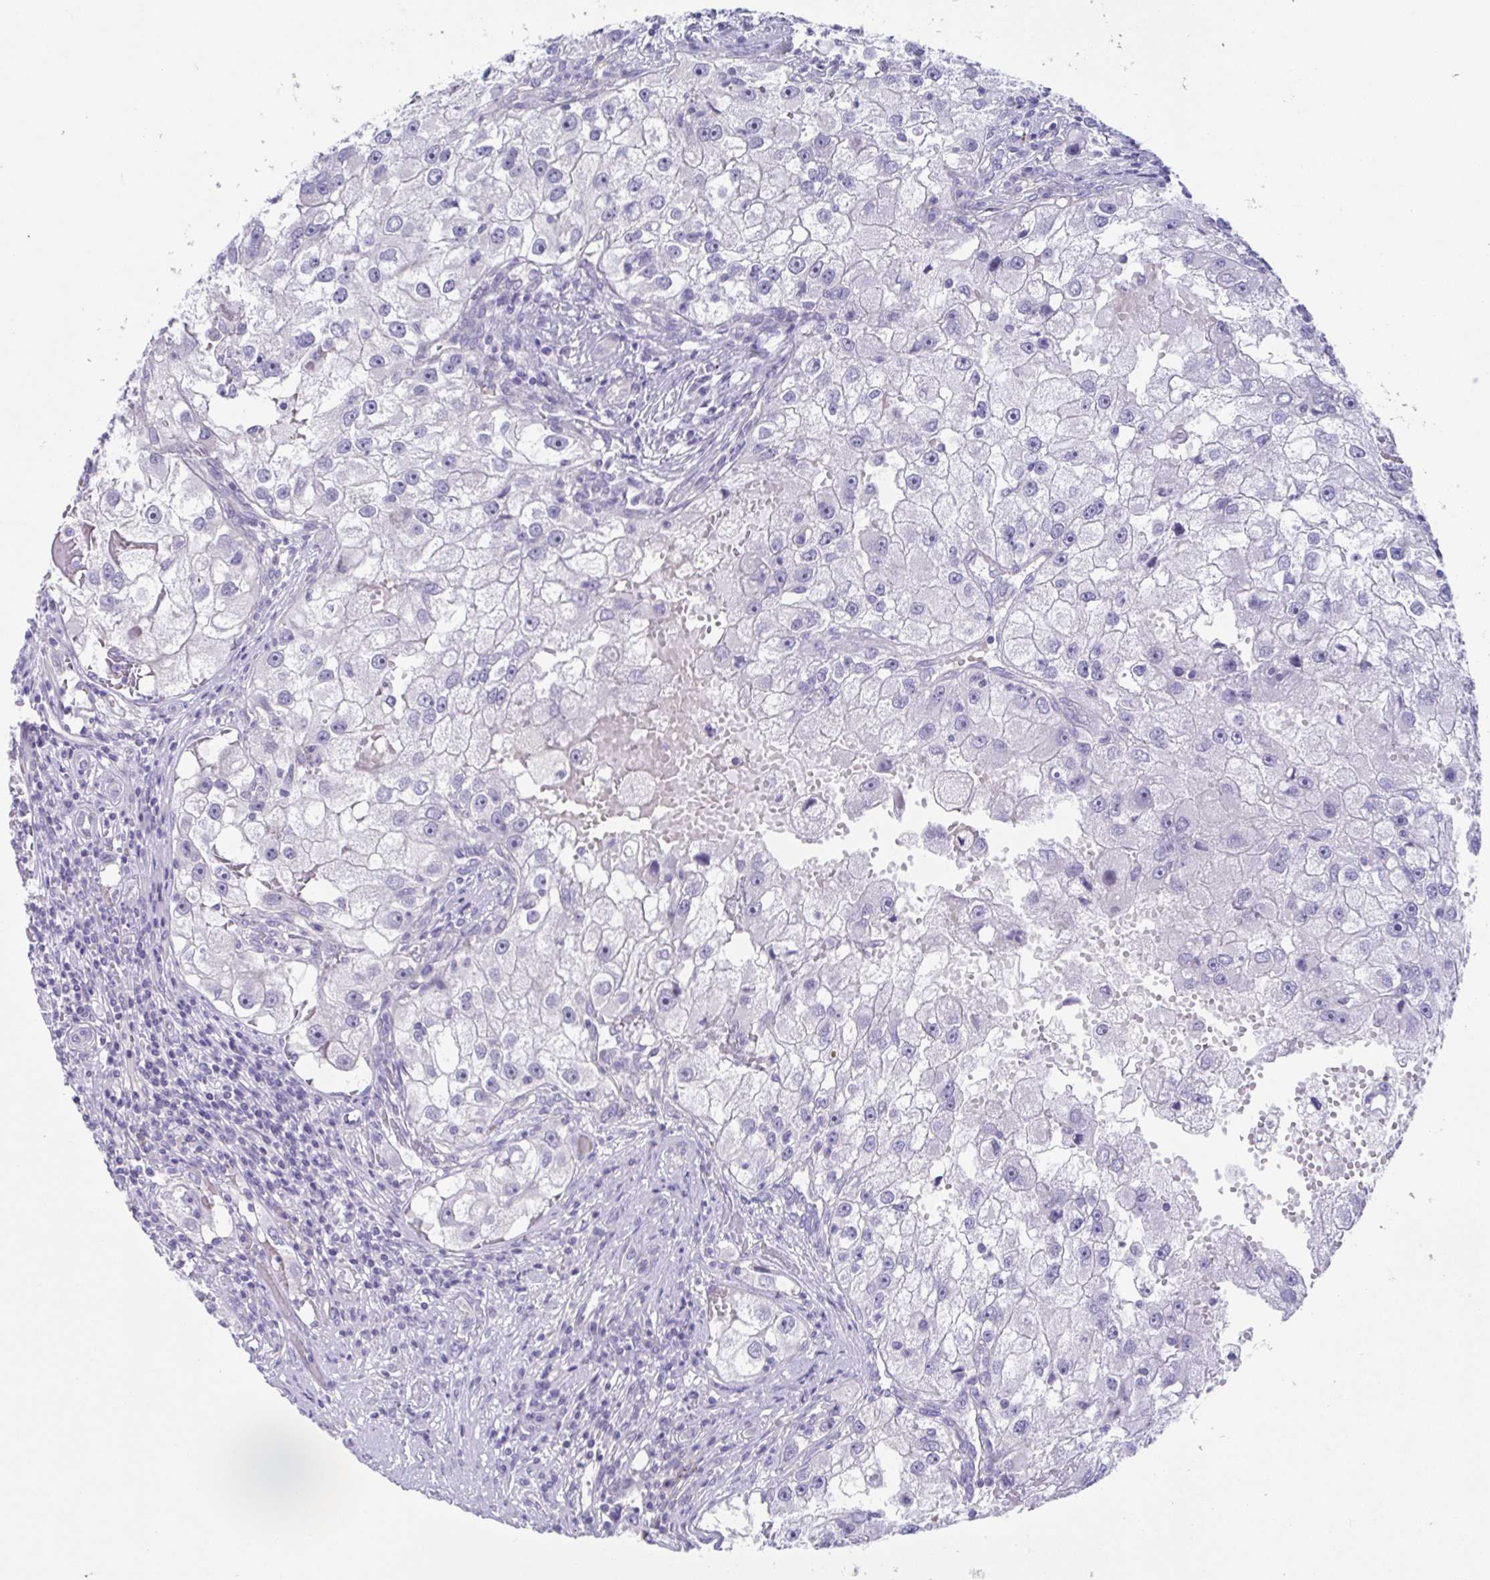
{"staining": {"intensity": "negative", "quantity": "none", "location": "none"}, "tissue": "renal cancer", "cell_type": "Tumor cells", "image_type": "cancer", "snomed": [{"axis": "morphology", "description": "Adenocarcinoma, NOS"}, {"axis": "topography", "description": "Kidney"}], "caption": "Renal cancer stained for a protein using immunohistochemistry (IHC) reveals no positivity tumor cells.", "gene": "TEX12", "patient": {"sex": "male", "age": 63}}